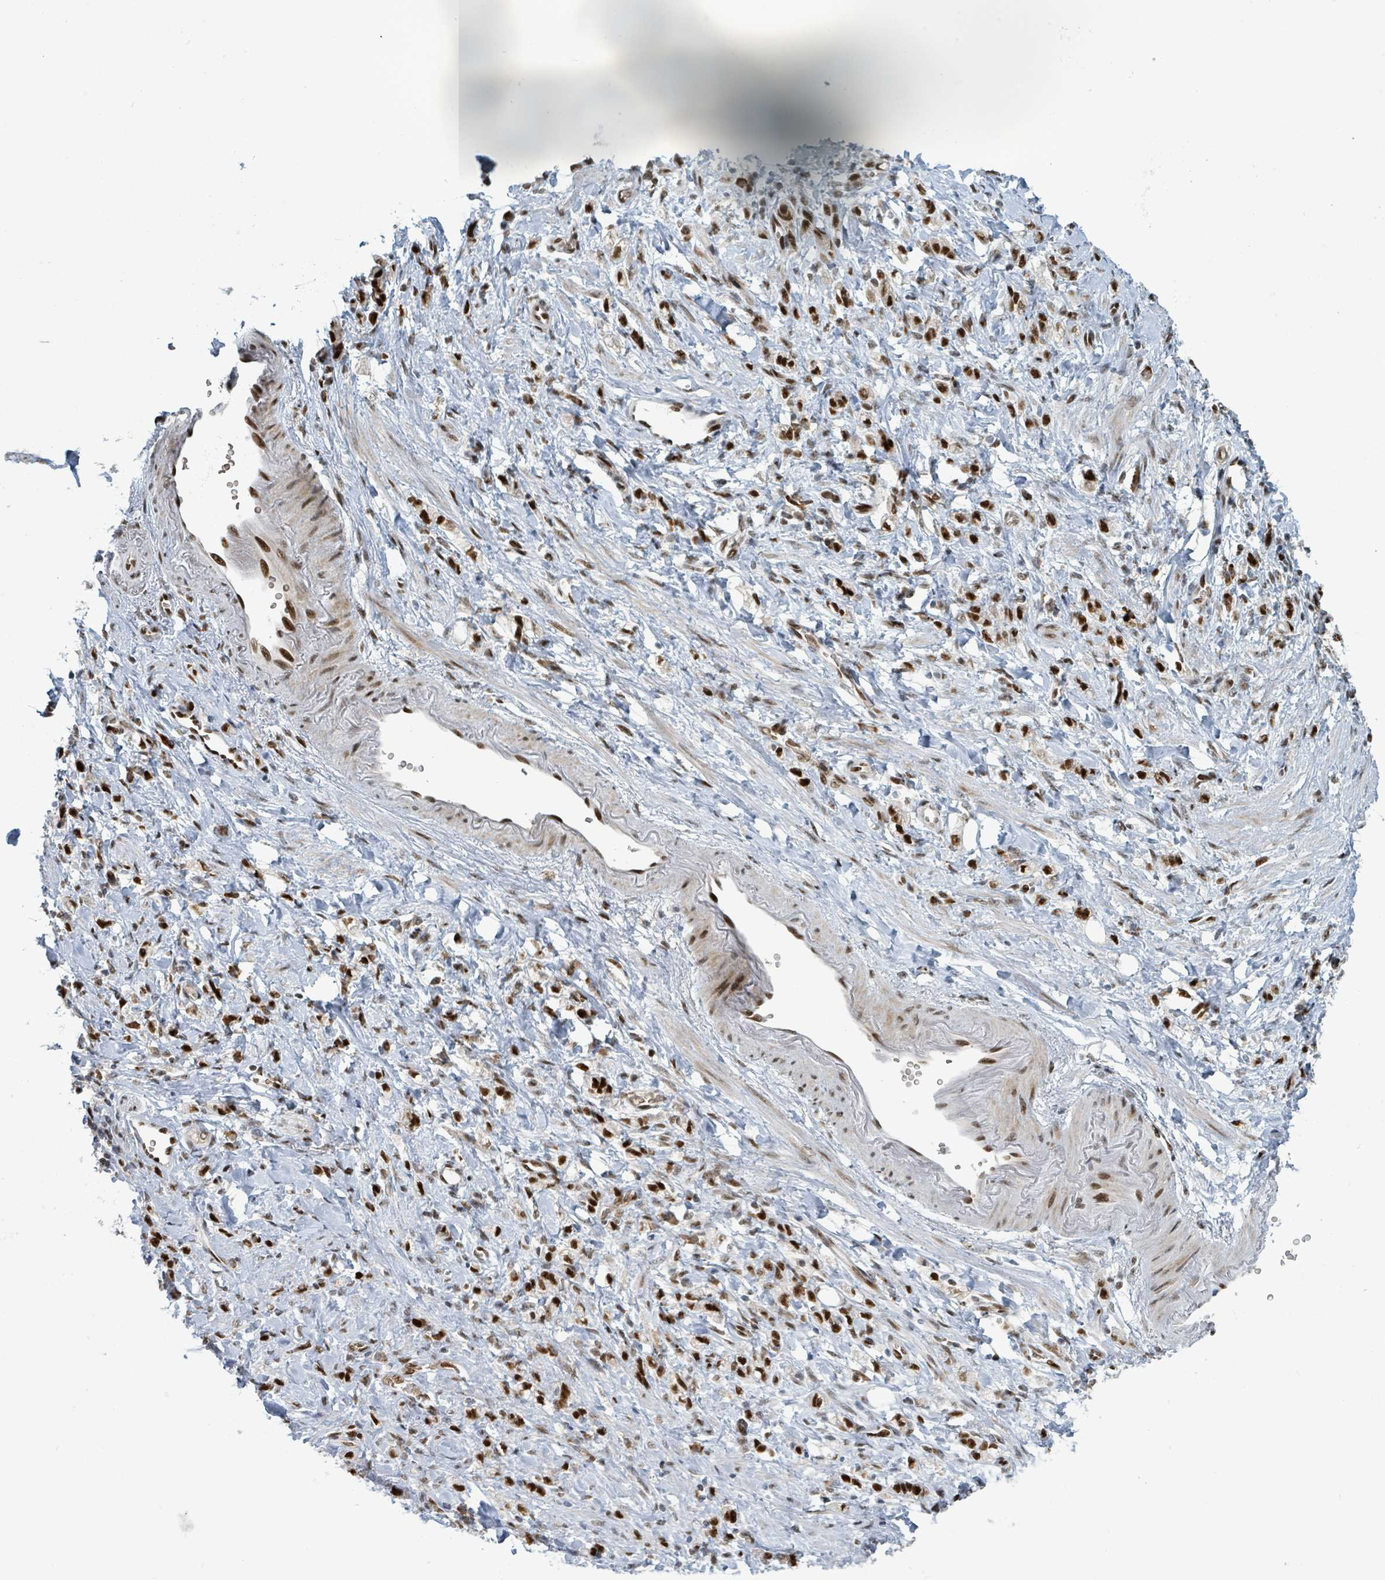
{"staining": {"intensity": "strong", "quantity": ">75%", "location": "nuclear"}, "tissue": "stomach cancer", "cell_type": "Tumor cells", "image_type": "cancer", "snomed": [{"axis": "morphology", "description": "Adenocarcinoma, NOS"}, {"axis": "topography", "description": "Stomach"}], "caption": "High-magnification brightfield microscopy of stomach adenocarcinoma stained with DAB (3,3'-diaminobenzidine) (brown) and counterstained with hematoxylin (blue). tumor cells exhibit strong nuclear positivity is appreciated in approximately>75% of cells. (Stains: DAB in brown, nuclei in blue, Microscopy: brightfield microscopy at high magnification).", "gene": "KLF3", "patient": {"sex": "male", "age": 77}}